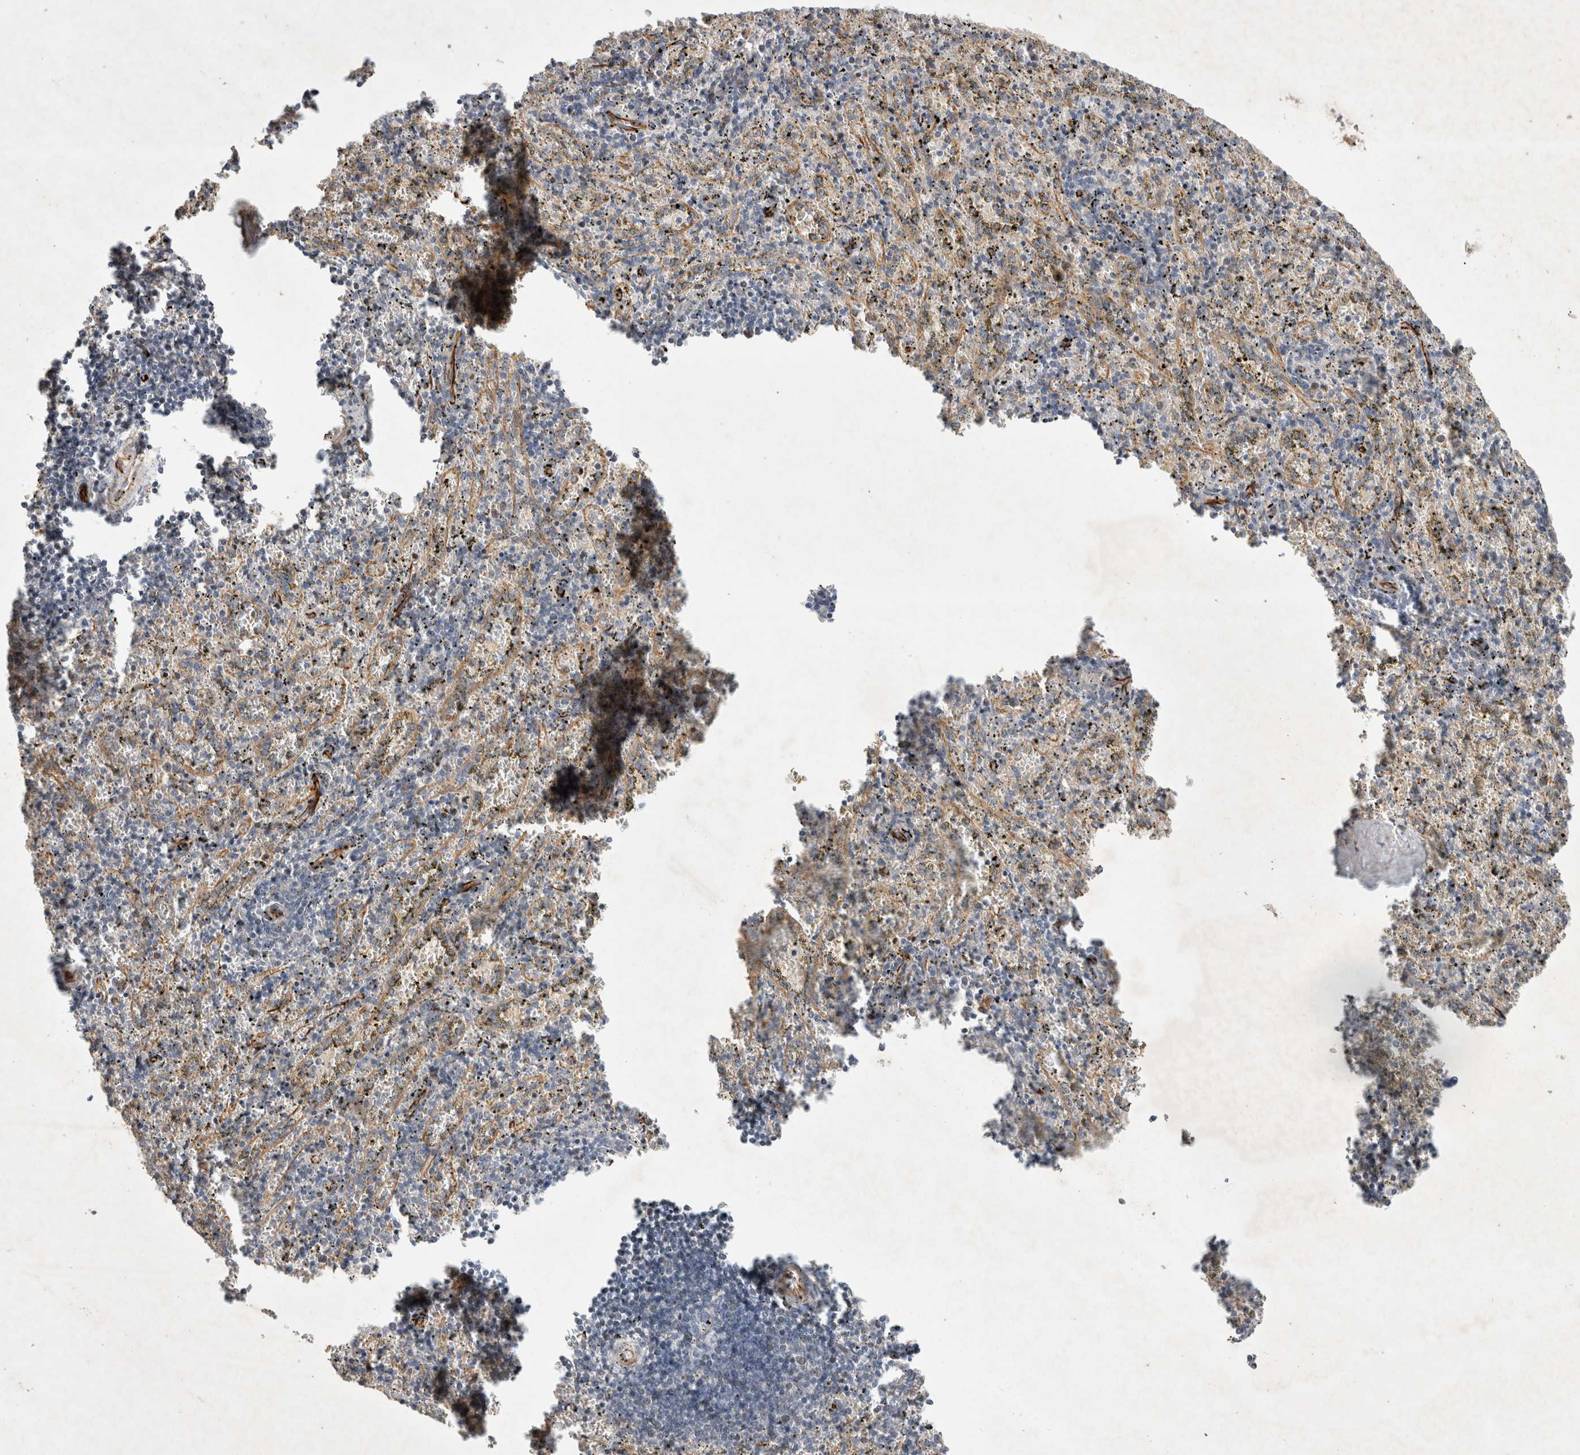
{"staining": {"intensity": "negative", "quantity": "none", "location": "none"}, "tissue": "spleen", "cell_type": "Cells in red pulp", "image_type": "normal", "snomed": [{"axis": "morphology", "description": "Normal tissue, NOS"}, {"axis": "topography", "description": "Spleen"}], "caption": "IHC photomicrograph of benign spleen: spleen stained with DAB reveals no significant protein positivity in cells in red pulp. The staining is performed using DAB (3,3'-diaminobenzidine) brown chromogen with nuclei counter-stained in using hematoxylin.", "gene": "NMU", "patient": {"sex": "male", "age": 11}}